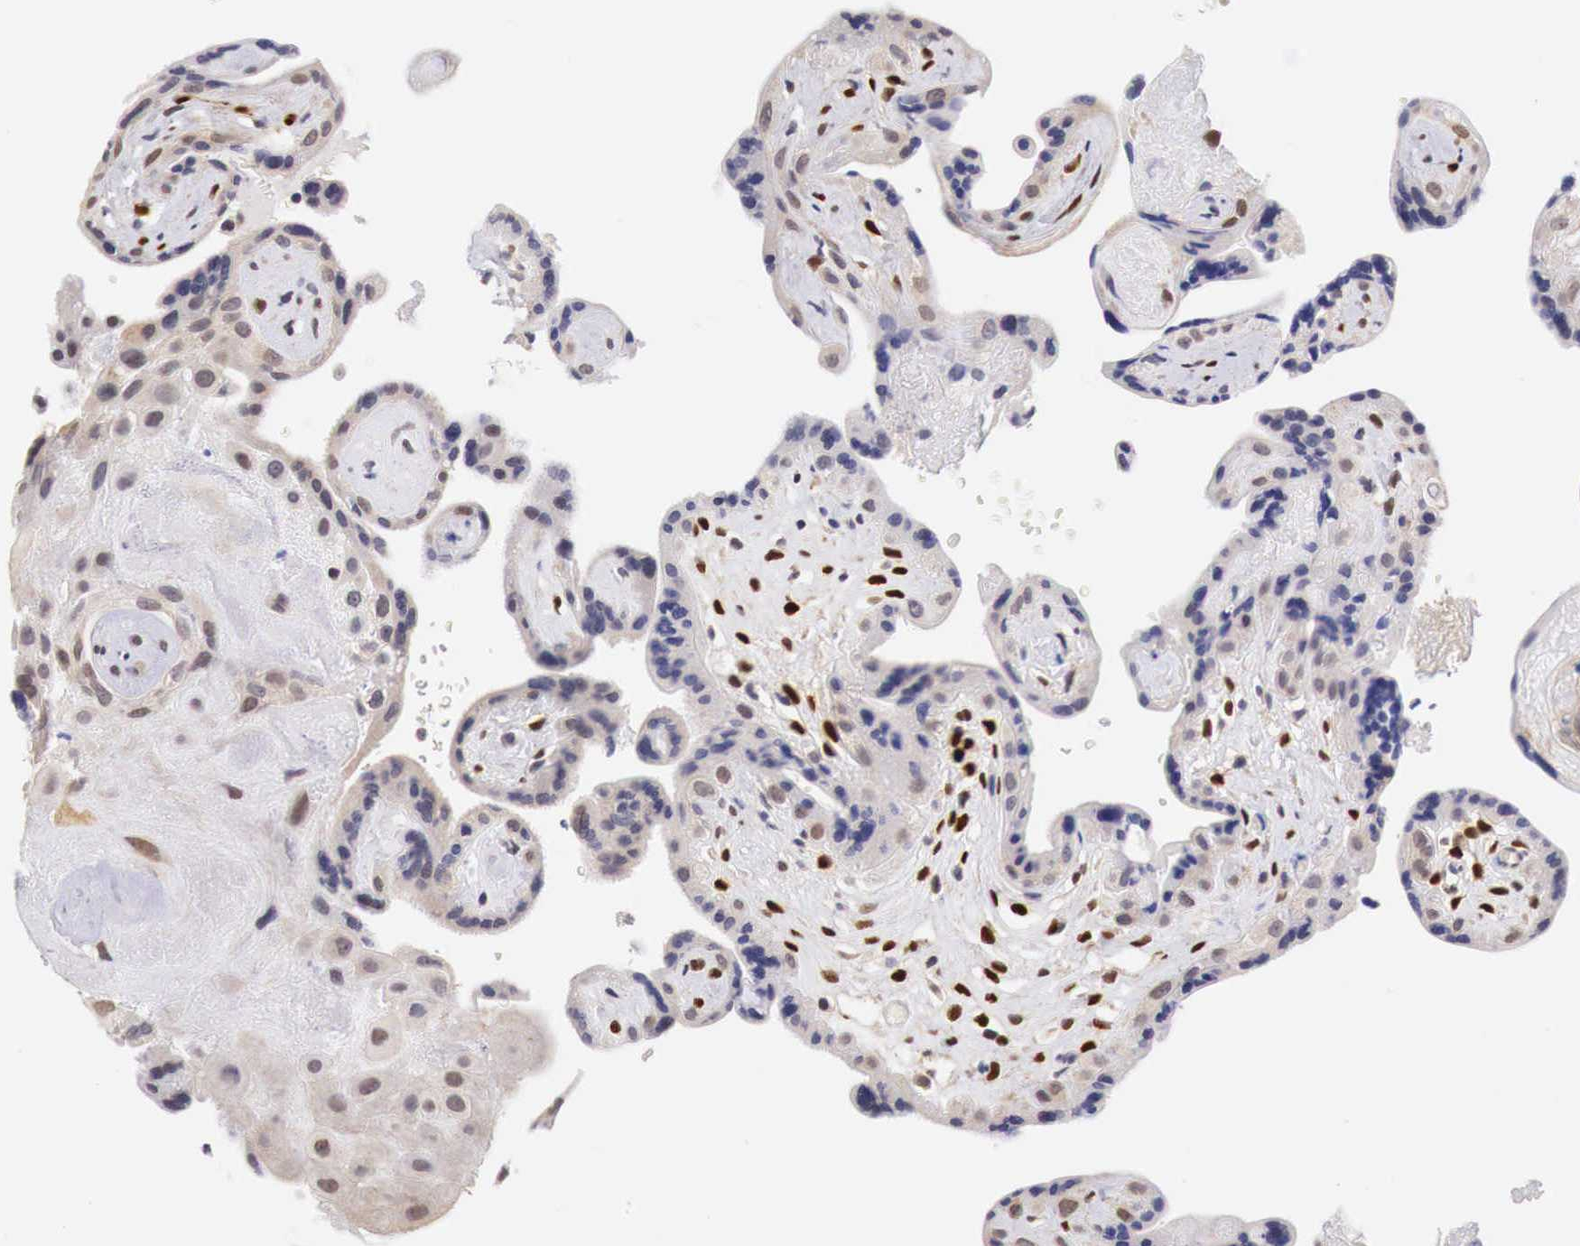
{"staining": {"intensity": "negative", "quantity": "none", "location": "none"}, "tissue": "placenta", "cell_type": "Trophoblastic cells", "image_type": "normal", "snomed": [{"axis": "morphology", "description": "Normal tissue, NOS"}, {"axis": "topography", "description": "Placenta"}], "caption": "Normal placenta was stained to show a protein in brown. There is no significant staining in trophoblastic cells.", "gene": "PABIR2", "patient": {"sex": "female", "age": 24}}